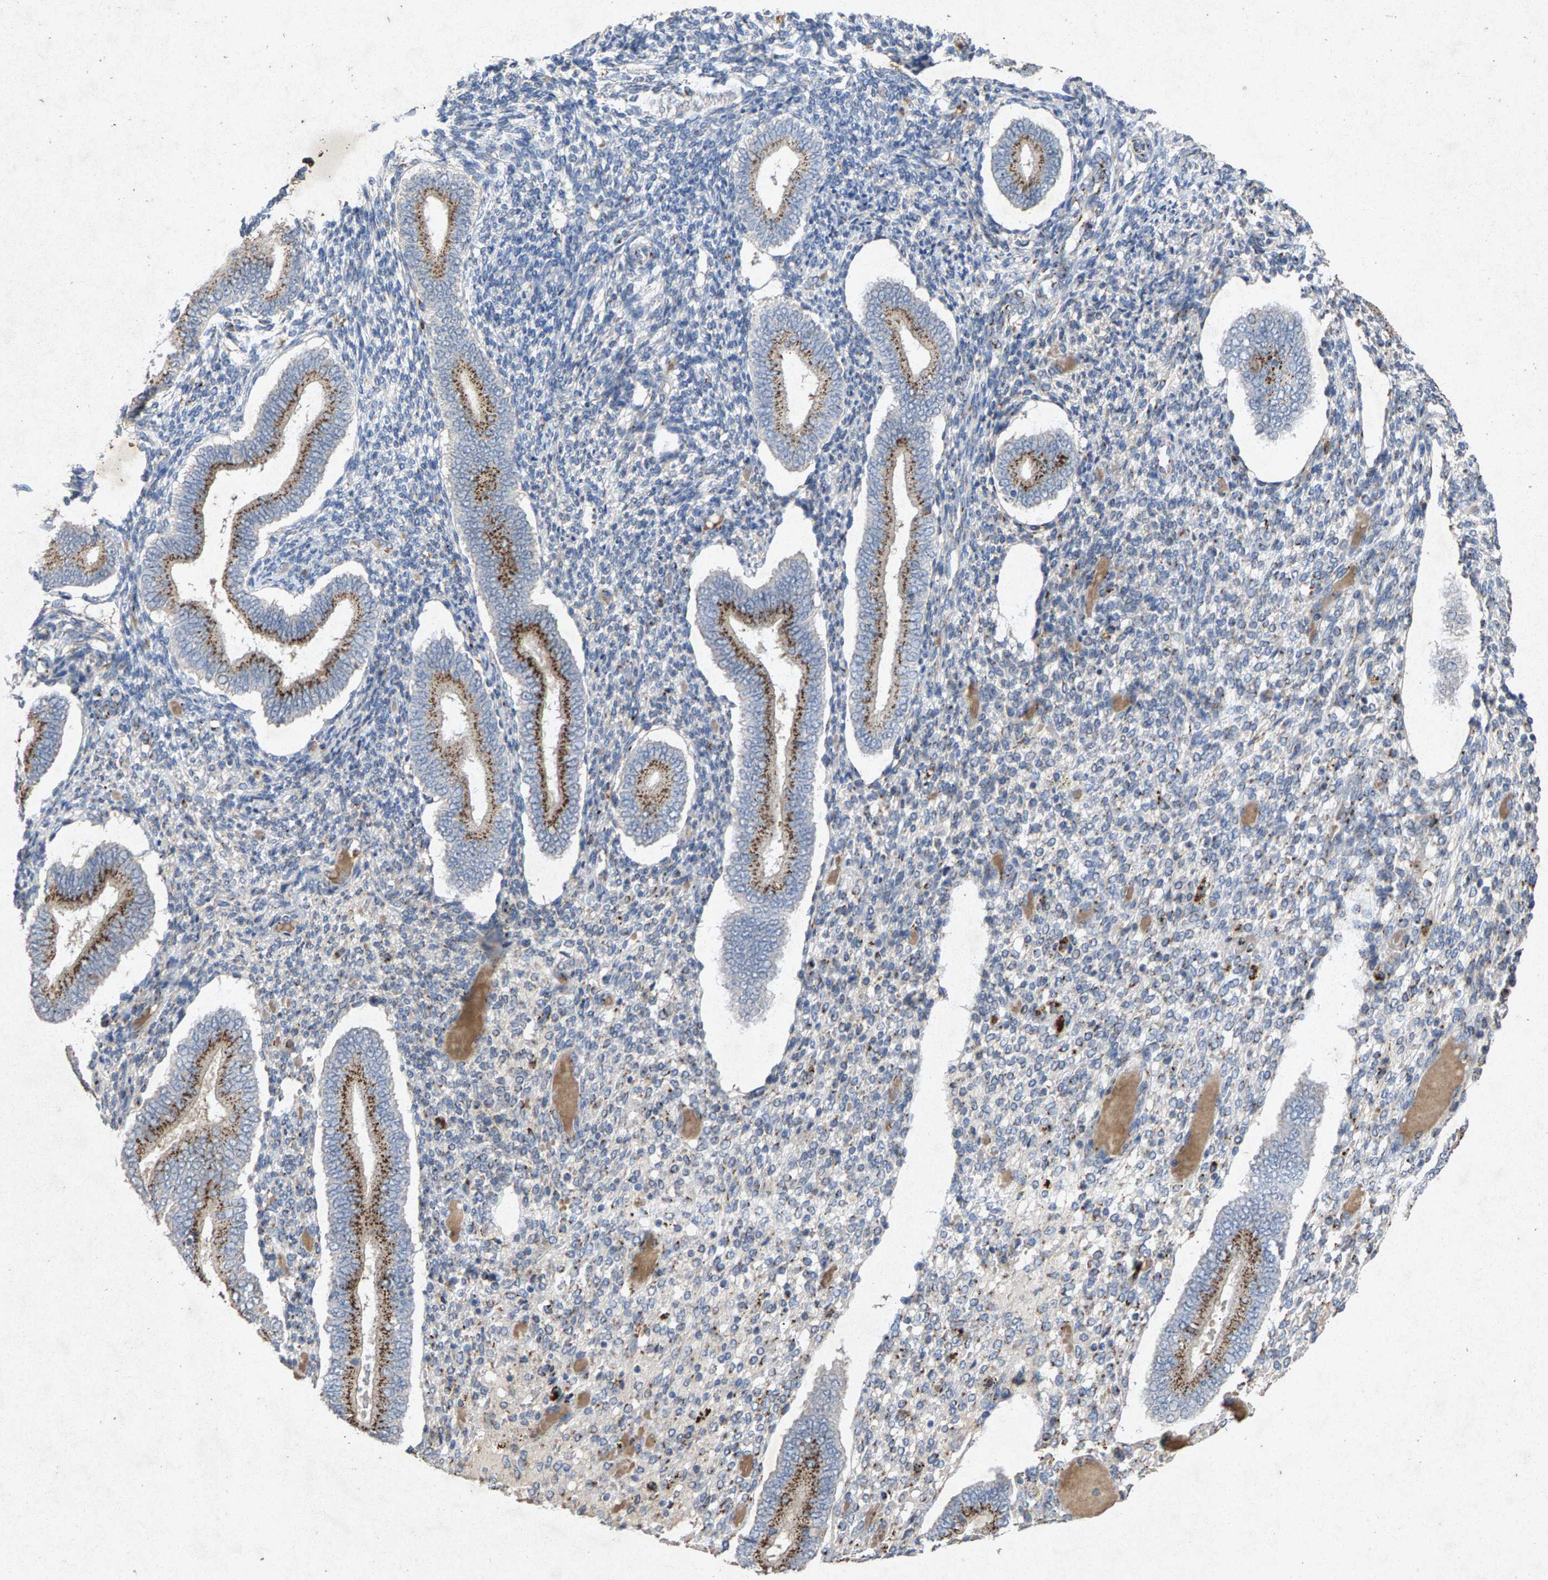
{"staining": {"intensity": "weak", "quantity": "<25%", "location": "cytoplasmic/membranous"}, "tissue": "endometrium", "cell_type": "Cells in endometrial stroma", "image_type": "normal", "snomed": [{"axis": "morphology", "description": "Normal tissue, NOS"}, {"axis": "topography", "description": "Endometrium"}], "caption": "A high-resolution photomicrograph shows immunohistochemistry staining of unremarkable endometrium, which exhibits no significant staining in cells in endometrial stroma.", "gene": "MAN2A1", "patient": {"sex": "female", "age": 42}}